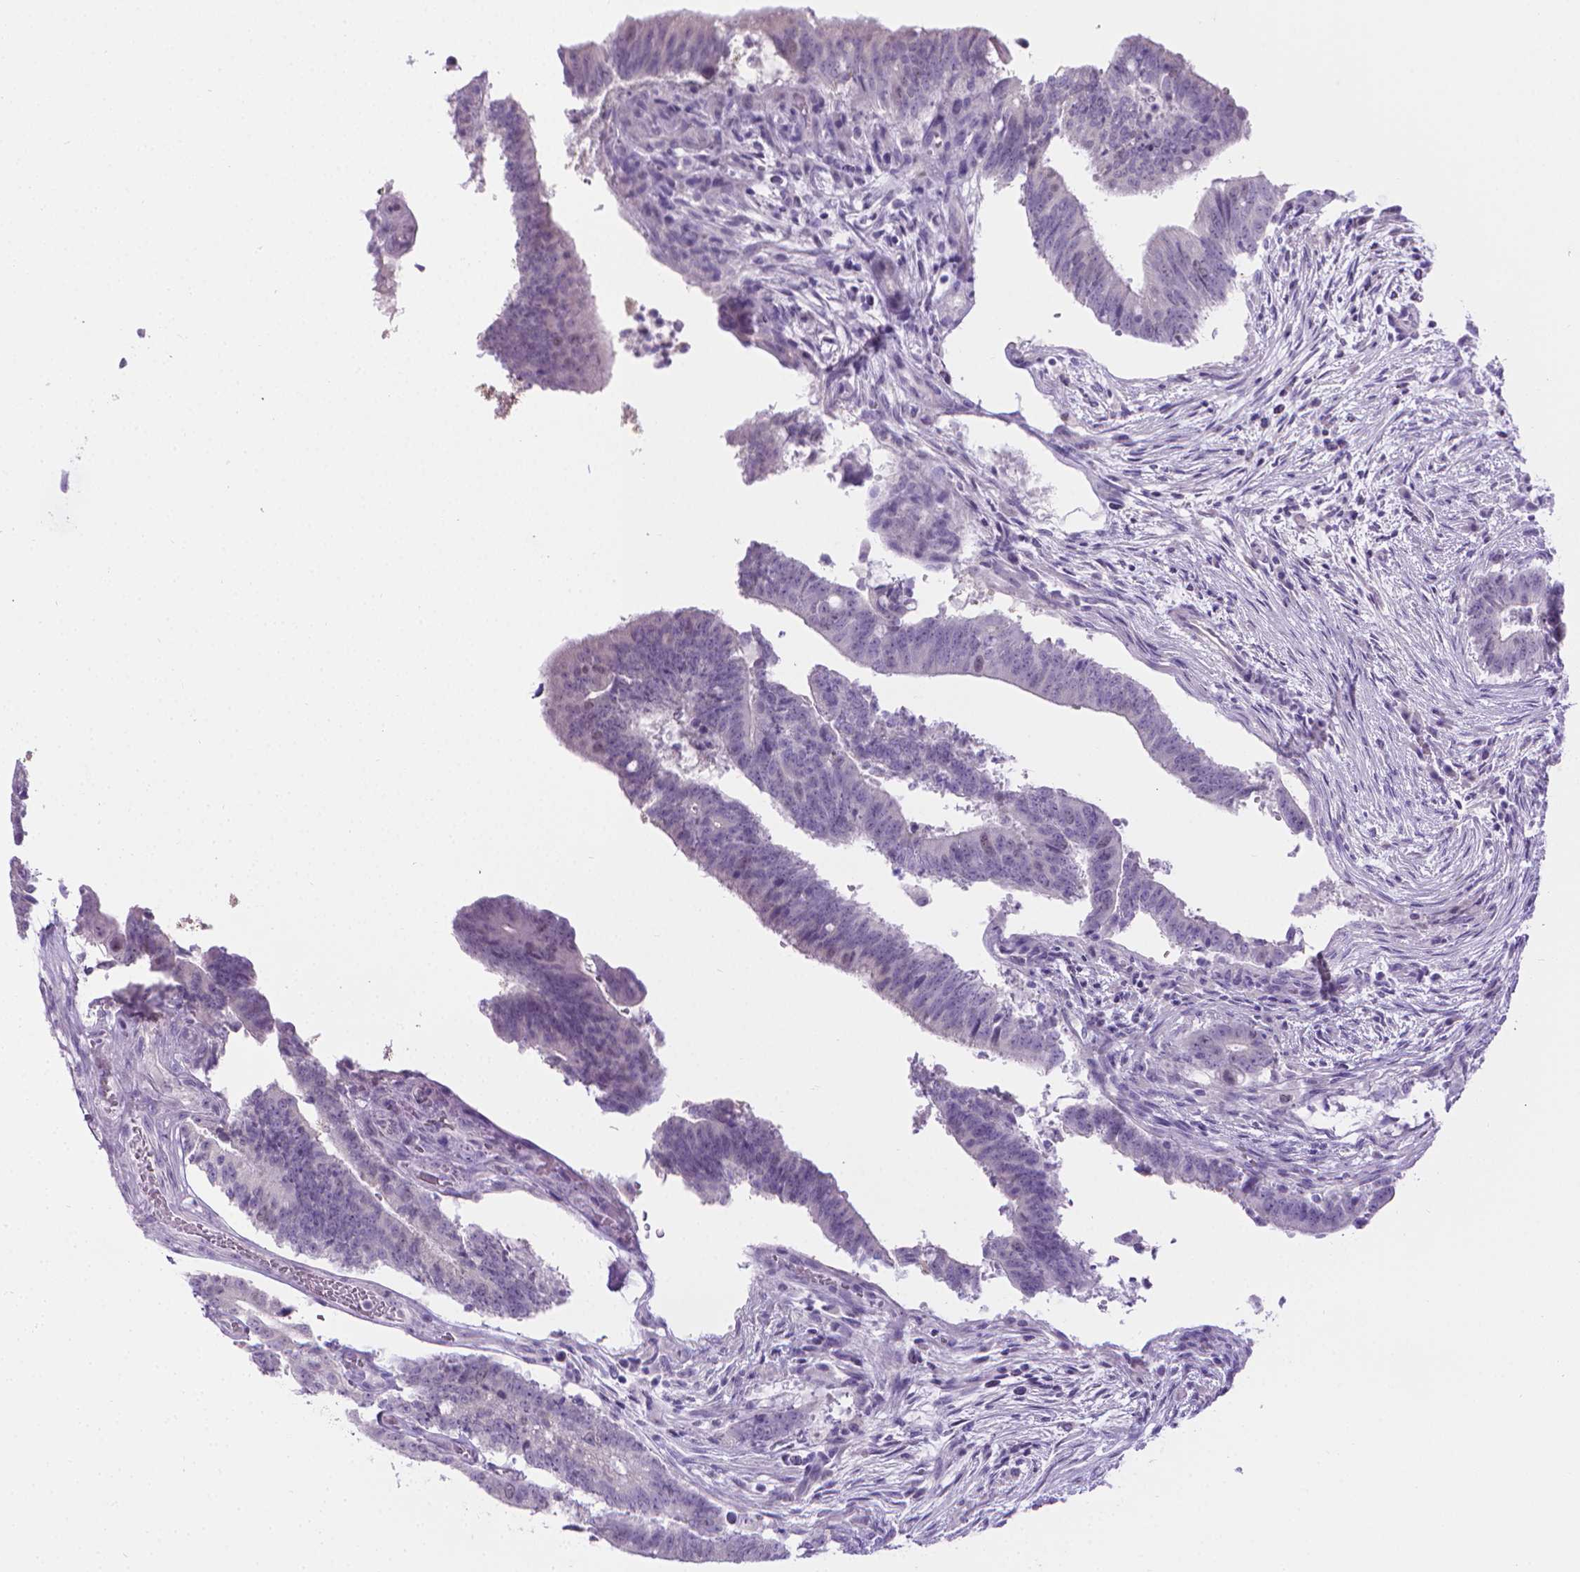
{"staining": {"intensity": "negative", "quantity": "none", "location": "none"}, "tissue": "colorectal cancer", "cell_type": "Tumor cells", "image_type": "cancer", "snomed": [{"axis": "morphology", "description": "Adenocarcinoma, NOS"}, {"axis": "topography", "description": "Colon"}], "caption": "An image of human colorectal cancer (adenocarcinoma) is negative for staining in tumor cells.", "gene": "SPAG6", "patient": {"sex": "female", "age": 43}}